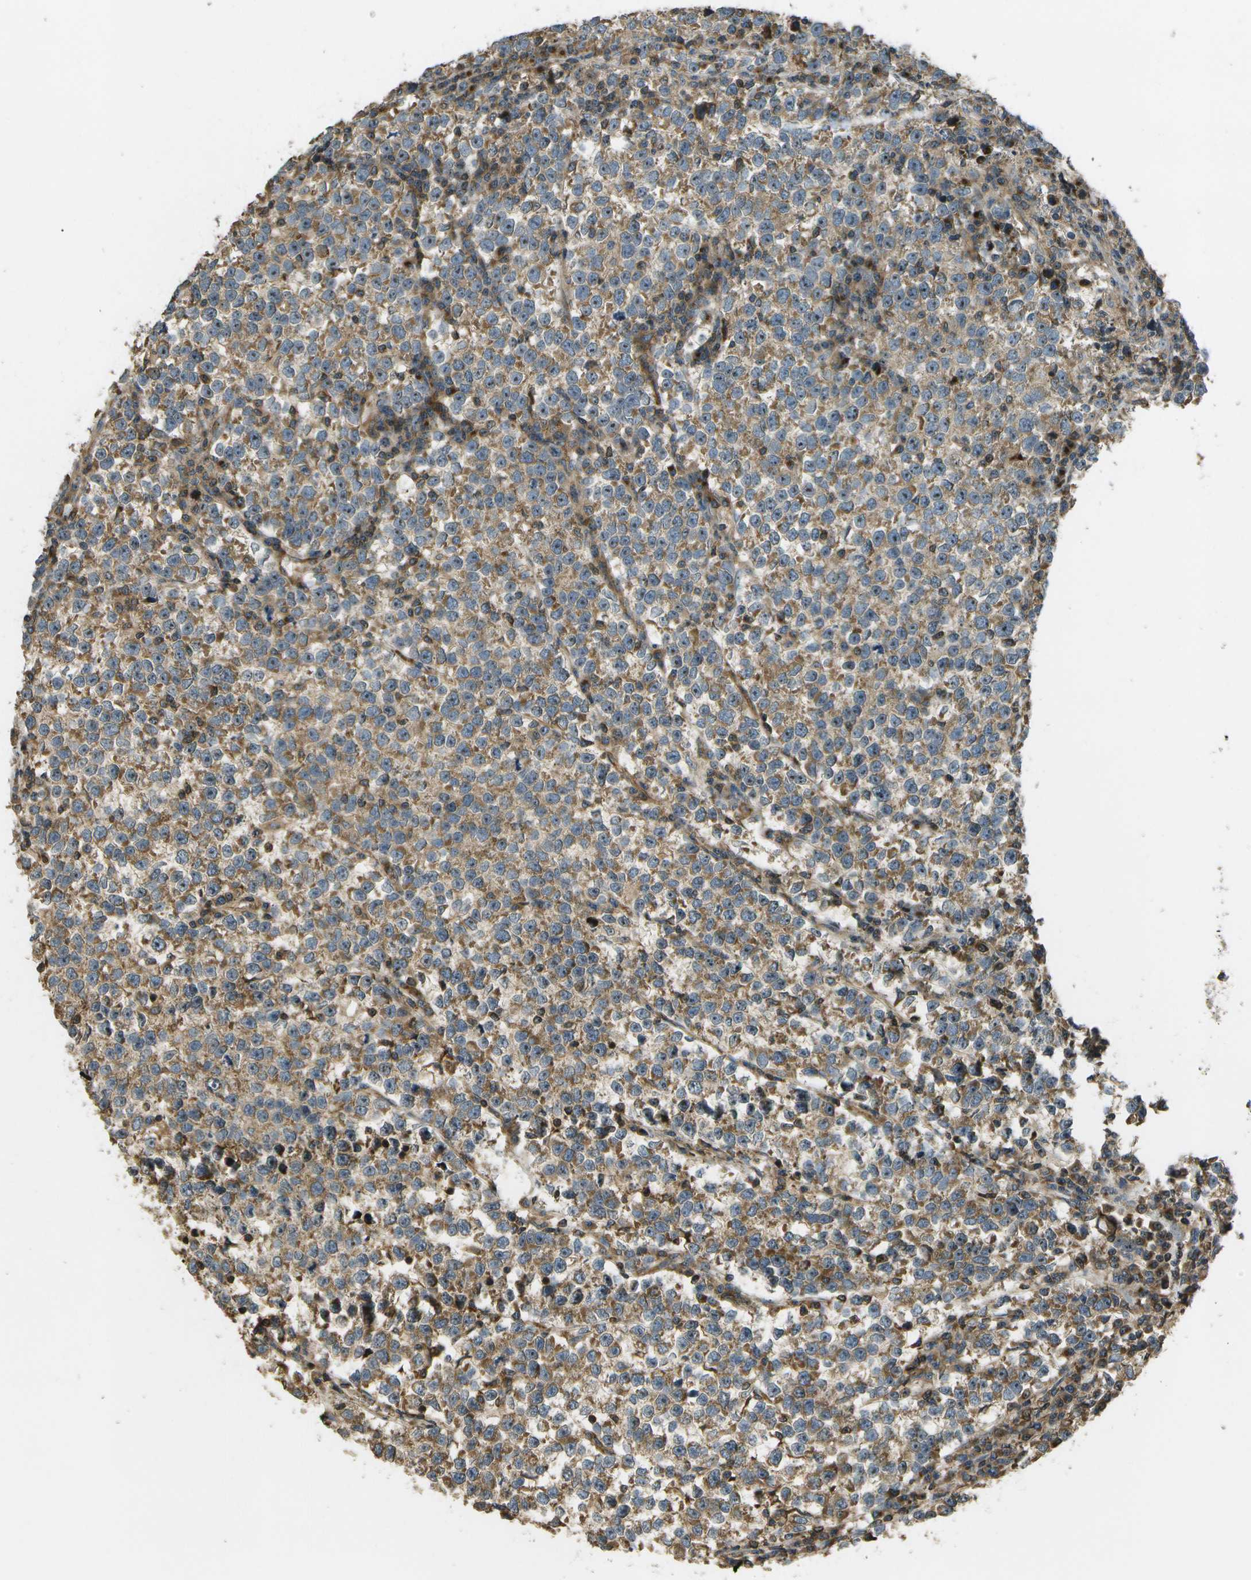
{"staining": {"intensity": "moderate", "quantity": ">75%", "location": "cytoplasmic/membranous"}, "tissue": "testis cancer", "cell_type": "Tumor cells", "image_type": "cancer", "snomed": [{"axis": "morphology", "description": "Normal tissue, NOS"}, {"axis": "morphology", "description": "Seminoma, NOS"}, {"axis": "topography", "description": "Testis"}], "caption": "Immunohistochemistry (IHC) of human testis cancer (seminoma) reveals medium levels of moderate cytoplasmic/membranous expression in approximately >75% of tumor cells. (DAB = brown stain, brightfield microscopy at high magnification).", "gene": "LRP12", "patient": {"sex": "male", "age": 43}}